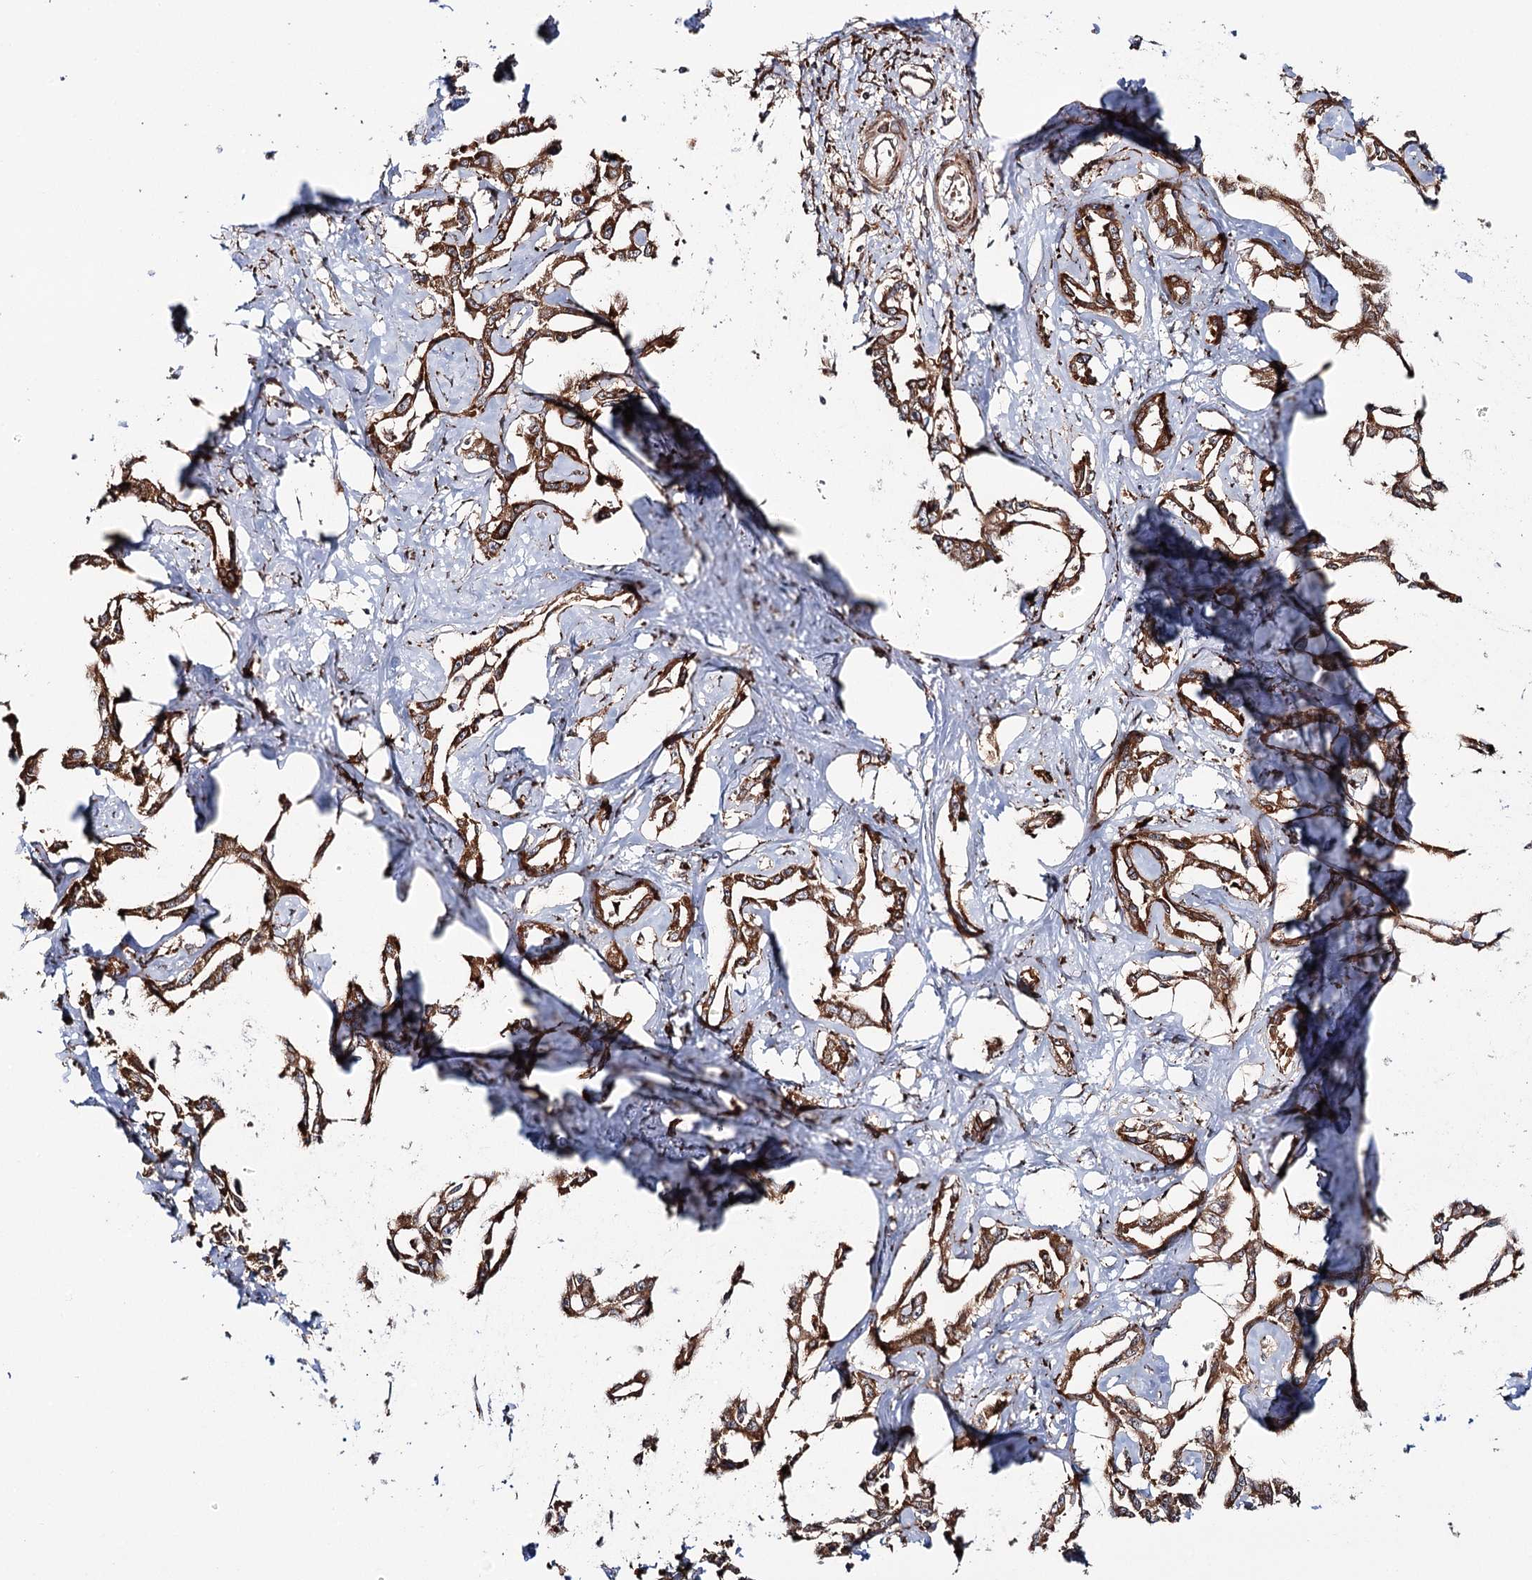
{"staining": {"intensity": "strong", "quantity": ">75%", "location": "cytoplasmic/membranous"}, "tissue": "liver cancer", "cell_type": "Tumor cells", "image_type": "cancer", "snomed": [{"axis": "morphology", "description": "Cholangiocarcinoma"}, {"axis": "topography", "description": "Liver"}], "caption": "Immunohistochemistry (IHC) image of neoplastic tissue: human liver cancer (cholangiocarcinoma) stained using immunohistochemistry (IHC) demonstrates high levels of strong protein expression localized specifically in the cytoplasmic/membranous of tumor cells, appearing as a cytoplasmic/membranous brown color.", "gene": "MKNK1", "patient": {"sex": "male", "age": 59}}